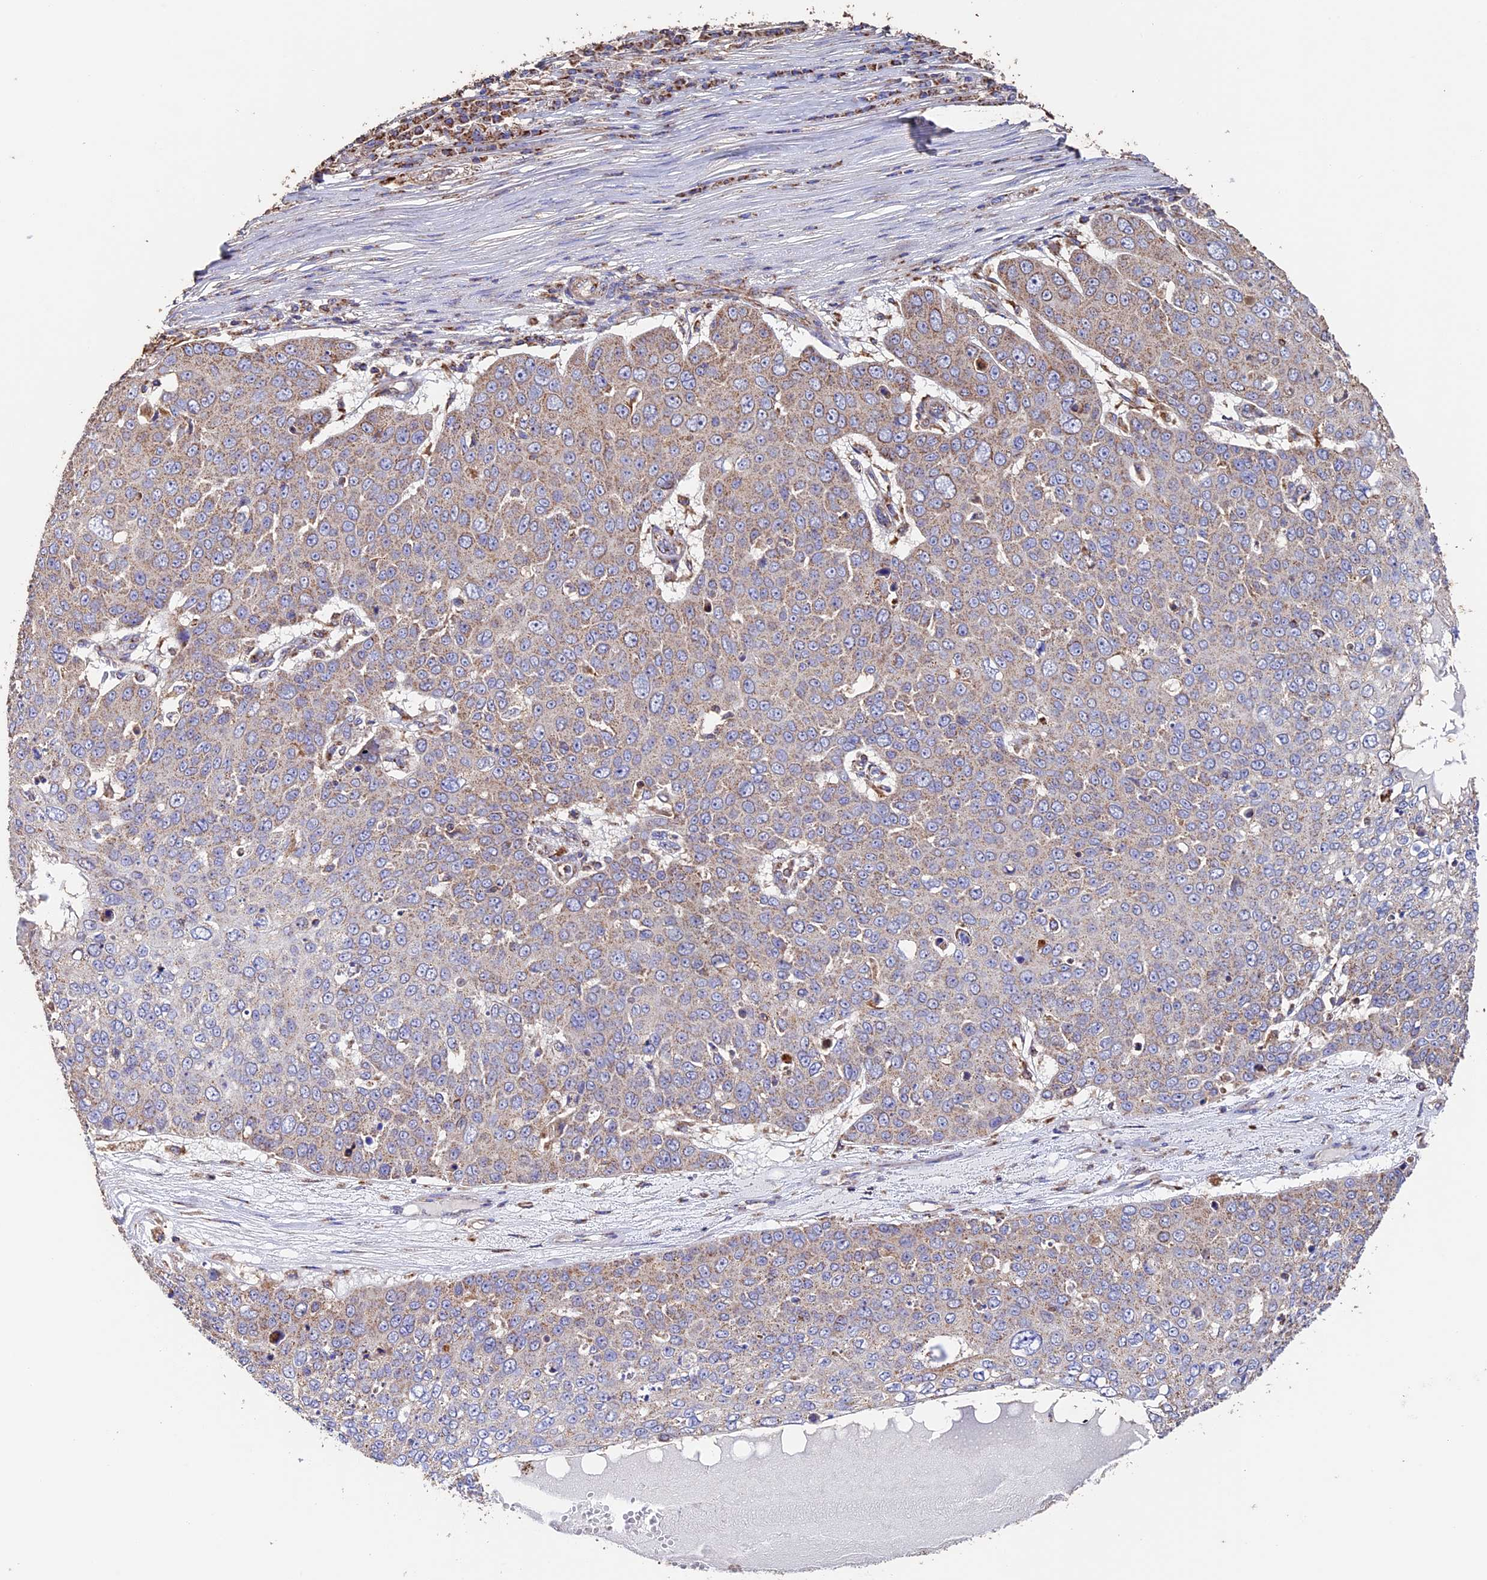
{"staining": {"intensity": "weak", "quantity": "25%-75%", "location": "cytoplasmic/membranous"}, "tissue": "skin cancer", "cell_type": "Tumor cells", "image_type": "cancer", "snomed": [{"axis": "morphology", "description": "Squamous cell carcinoma, NOS"}, {"axis": "topography", "description": "Skin"}], "caption": "About 25%-75% of tumor cells in human skin cancer reveal weak cytoplasmic/membranous protein positivity as visualized by brown immunohistochemical staining.", "gene": "ADAT1", "patient": {"sex": "male", "age": 71}}